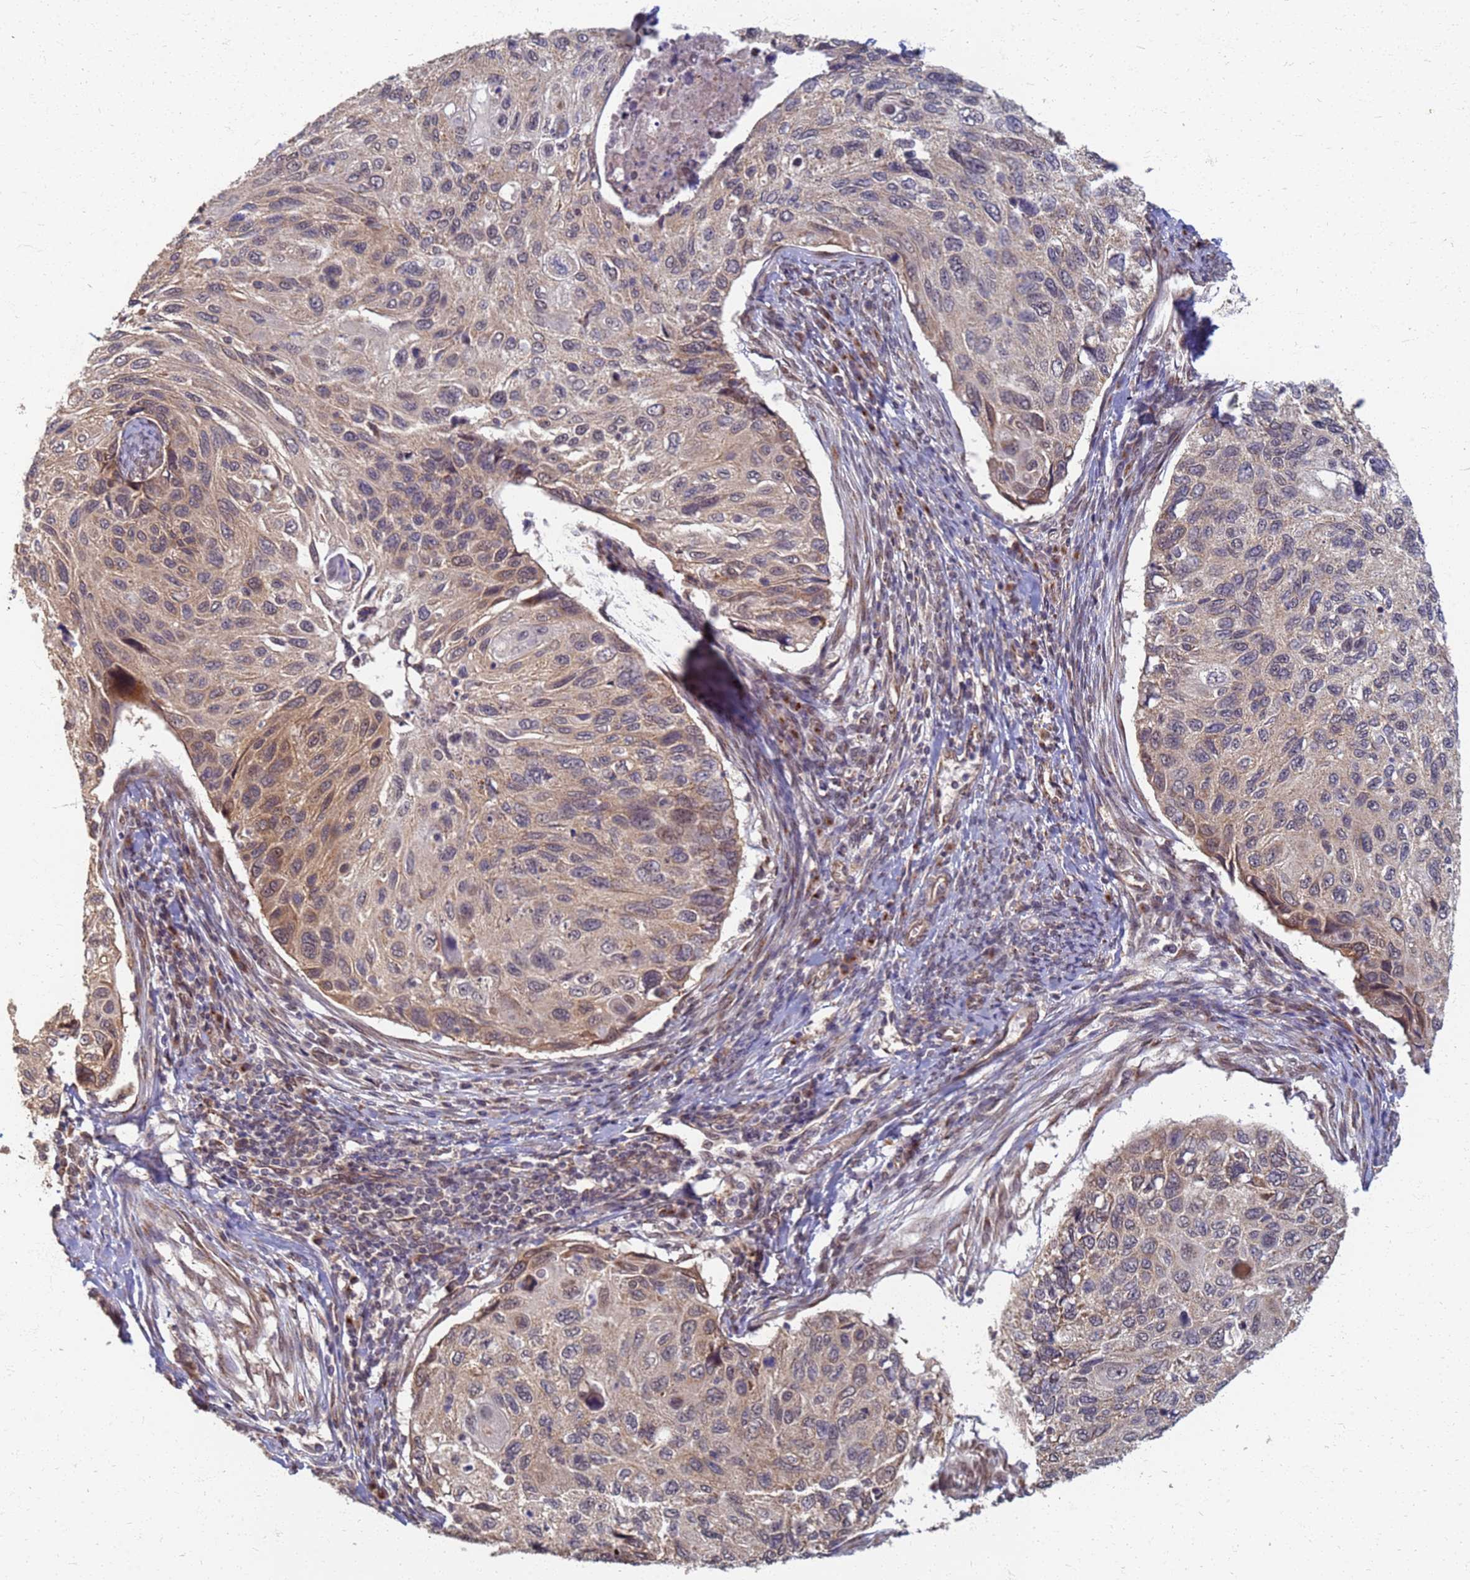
{"staining": {"intensity": "weak", "quantity": ">75%", "location": "cytoplasmic/membranous"}, "tissue": "cervical cancer", "cell_type": "Tumor cells", "image_type": "cancer", "snomed": [{"axis": "morphology", "description": "Squamous cell carcinoma, NOS"}, {"axis": "topography", "description": "Cervix"}], "caption": "An IHC micrograph of tumor tissue is shown. Protein staining in brown labels weak cytoplasmic/membranous positivity in cervical cancer within tumor cells. (Stains: DAB (3,3'-diaminobenzidine) in brown, nuclei in blue, Microscopy: brightfield microscopy at high magnification).", "gene": "ITGB4", "patient": {"sex": "female", "age": 70}}